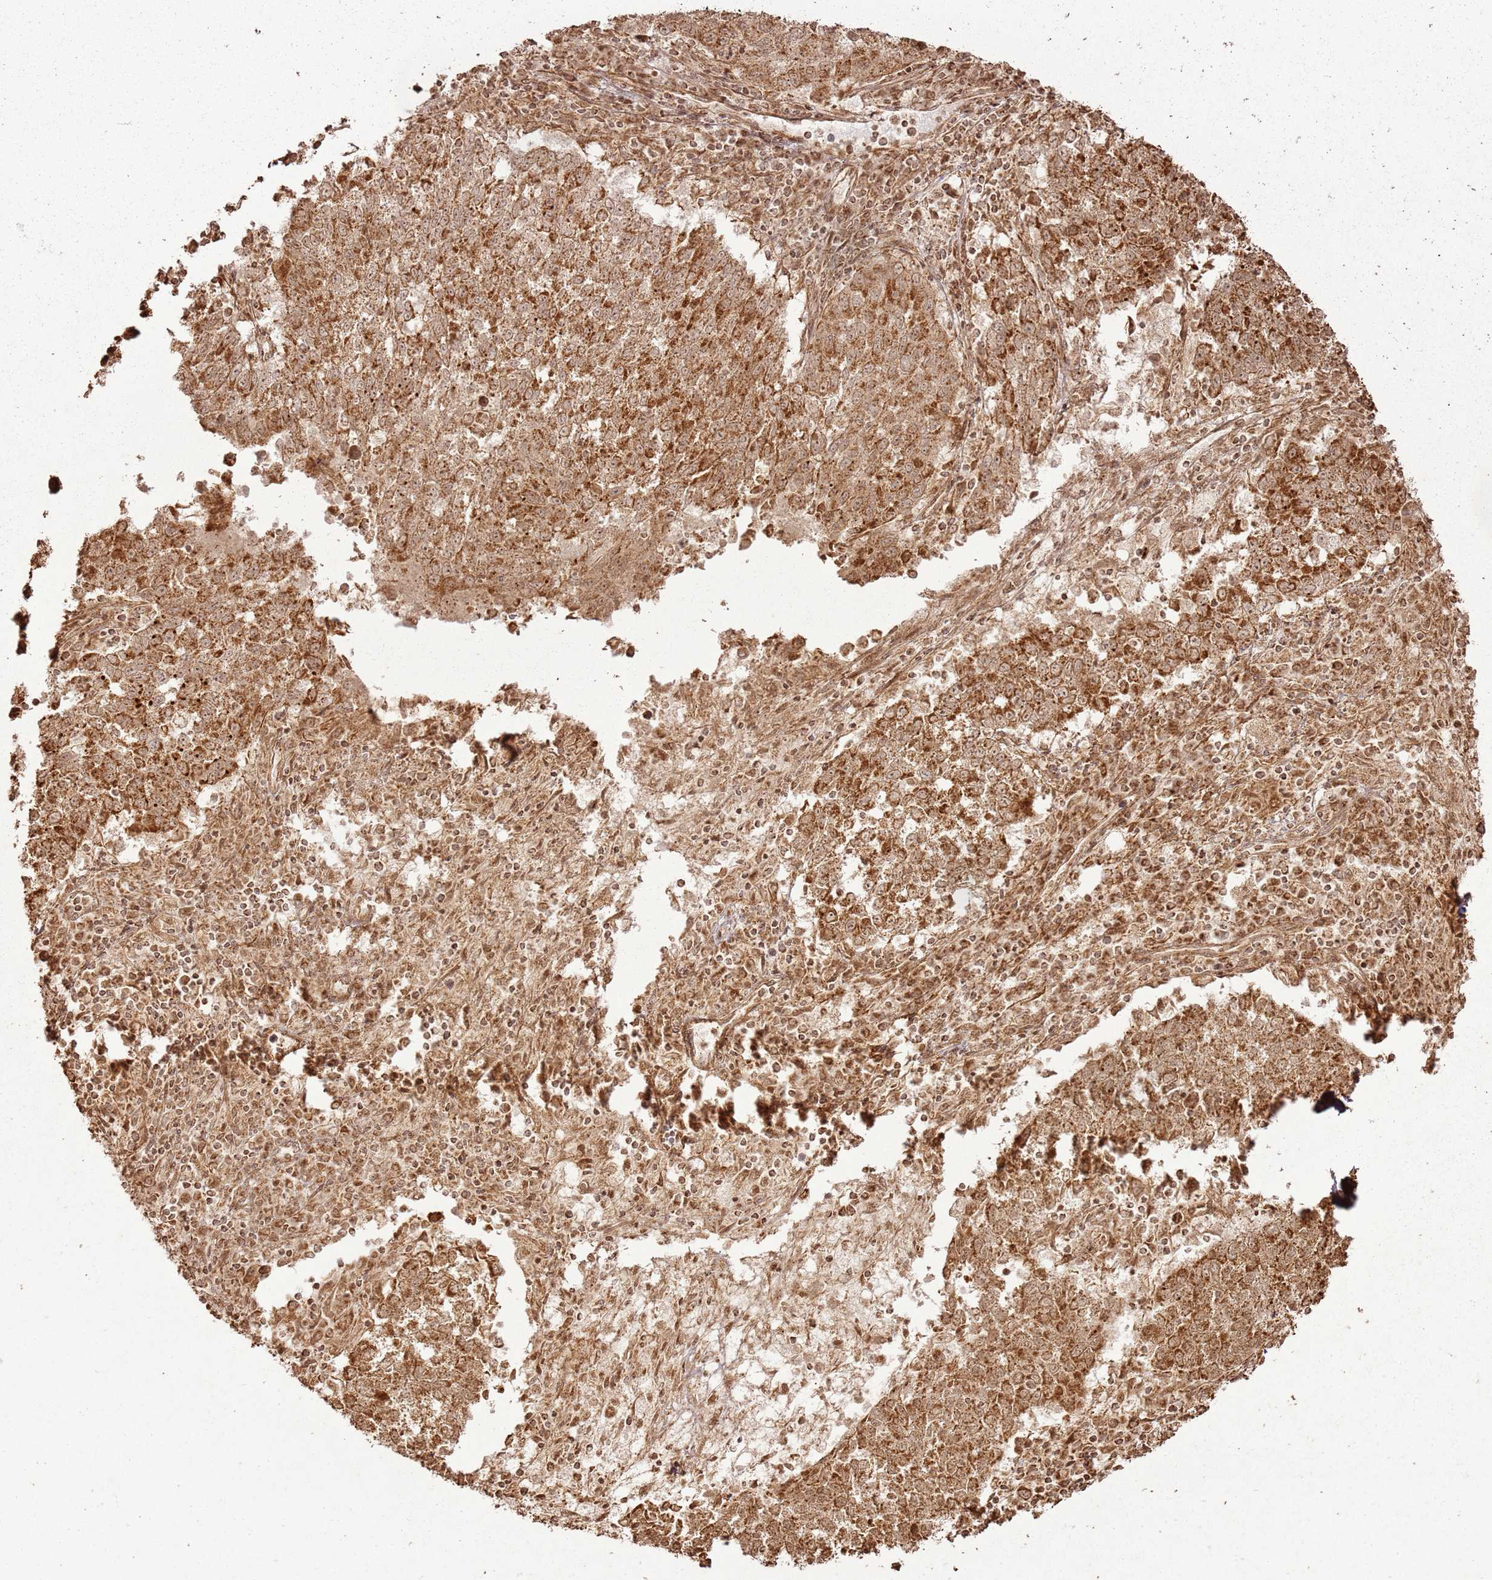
{"staining": {"intensity": "moderate", "quantity": ">75%", "location": "cytoplasmic/membranous"}, "tissue": "lung cancer", "cell_type": "Tumor cells", "image_type": "cancer", "snomed": [{"axis": "morphology", "description": "Squamous cell carcinoma, NOS"}, {"axis": "topography", "description": "Lung"}], "caption": "Protein expression analysis of human squamous cell carcinoma (lung) reveals moderate cytoplasmic/membranous positivity in approximately >75% of tumor cells. The protein of interest is shown in brown color, while the nuclei are stained blue.", "gene": "MRPS6", "patient": {"sex": "male", "age": 73}}